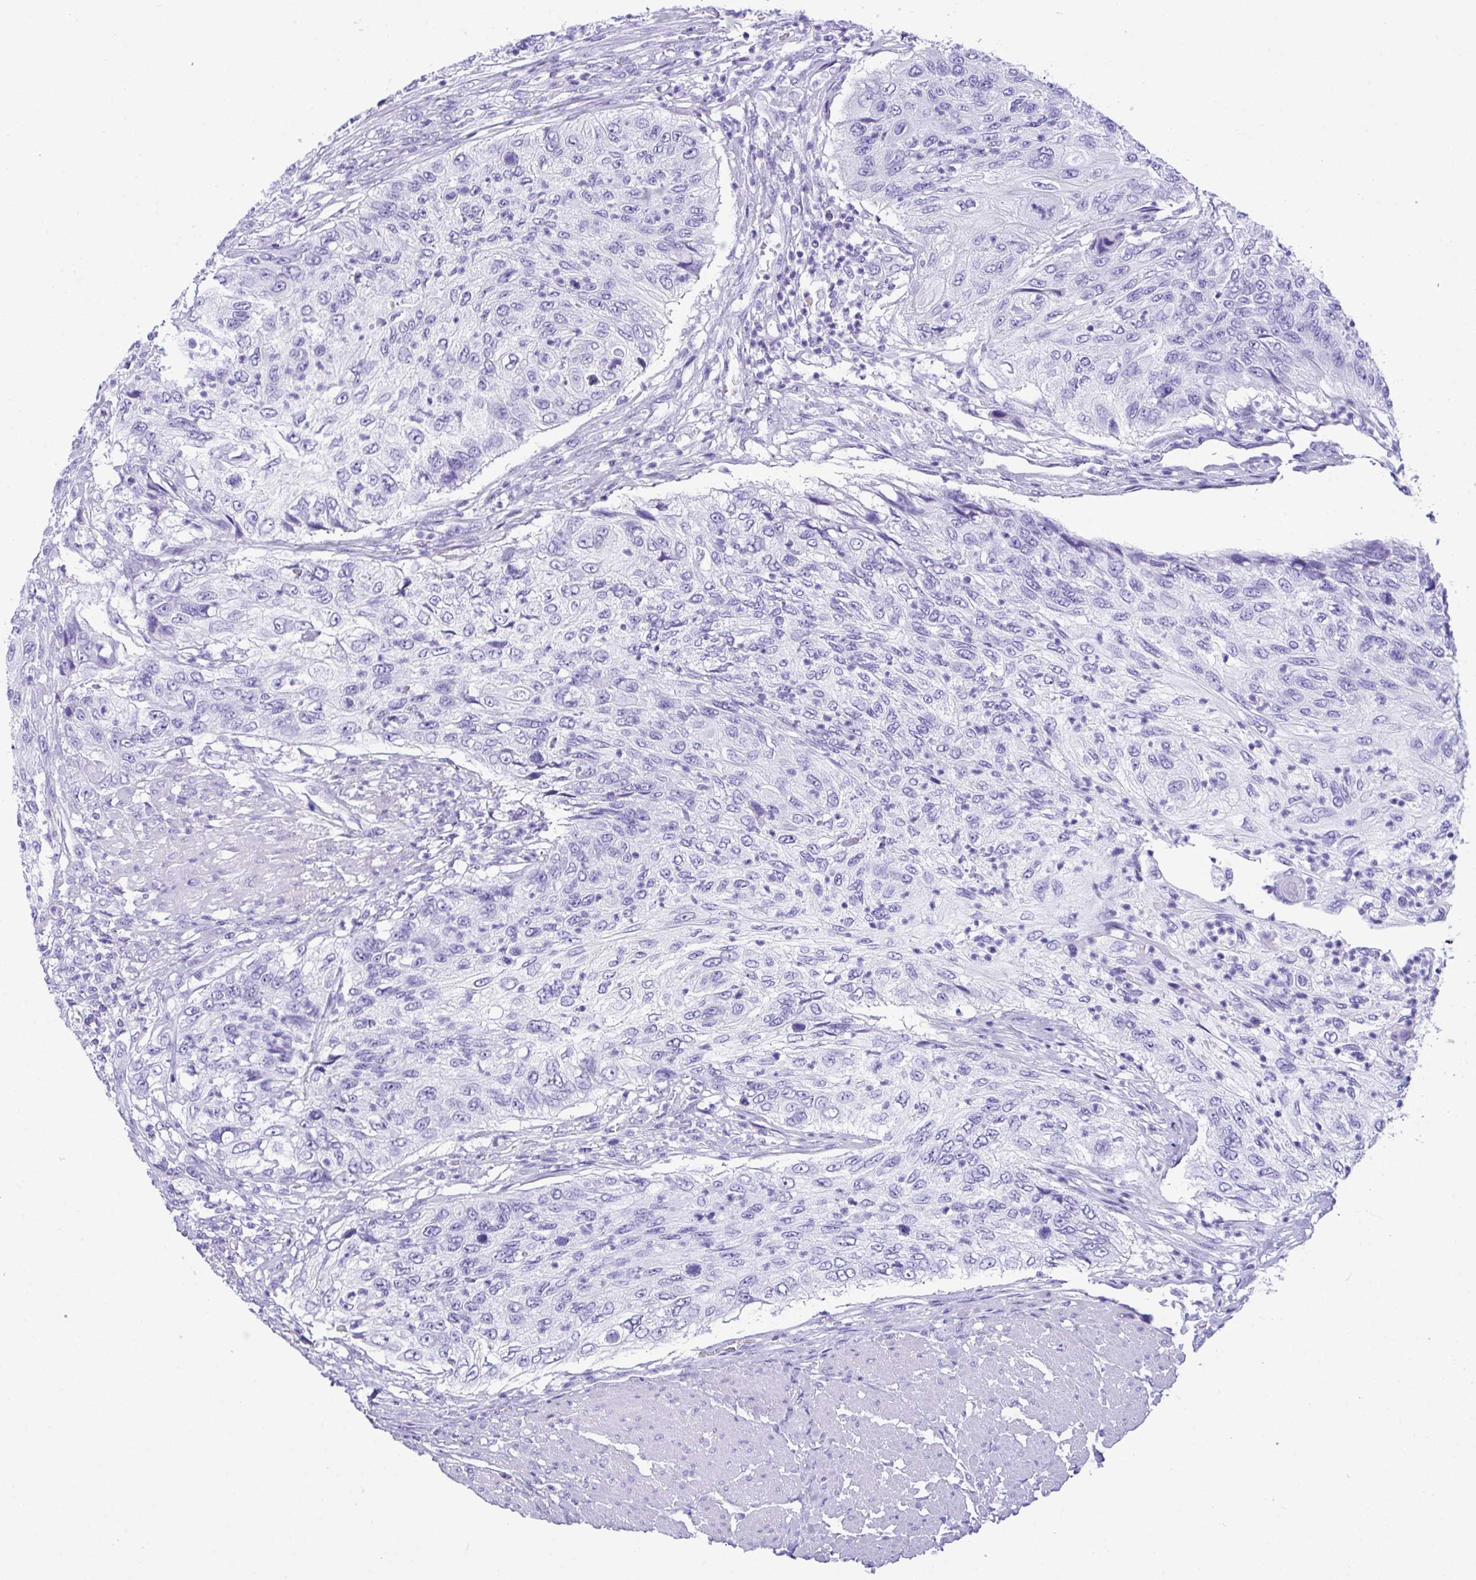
{"staining": {"intensity": "negative", "quantity": "none", "location": "none"}, "tissue": "urothelial cancer", "cell_type": "Tumor cells", "image_type": "cancer", "snomed": [{"axis": "morphology", "description": "Urothelial carcinoma, High grade"}, {"axis": "topography", "description": "Urinary bladder"}], "caption": "This is a histopathology image of IHC staining of urothelial carcinoma (high-grade), which shows no positivity in tumor cells.", "gene": "BEST4", "patient": {"sex": "female", "age": 60}}